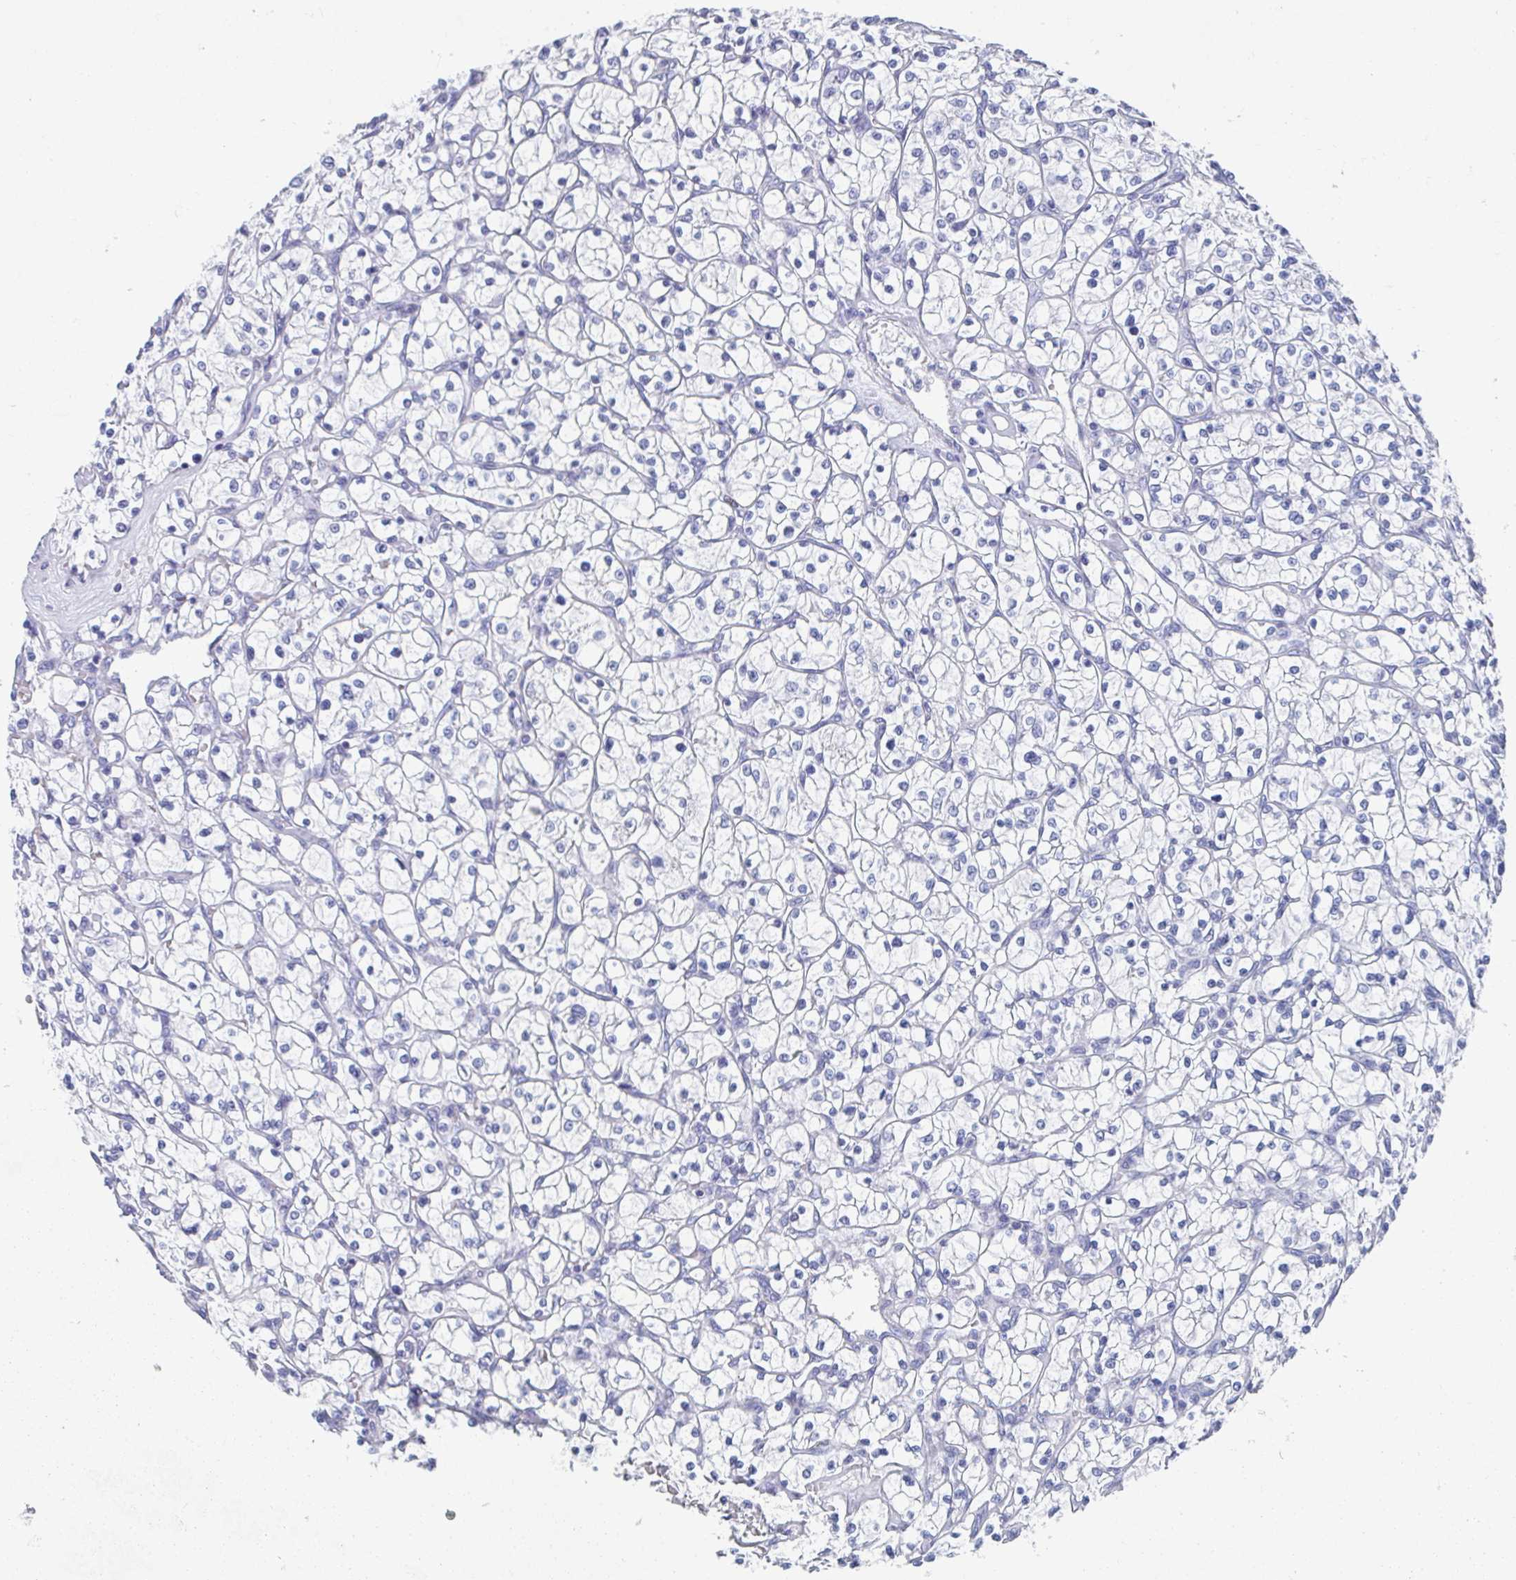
{"staining": {"intensity": "negative", "quantity": "none", "location": "none"}, "tissue": "renal cancer", "cell_type": "Tumor cells", "image_type": "cancer", "snomed": [{"axis": "morphology", "description": "Adenocarcinoma, NOS"}, {"axis": "topography", "description": "Kidney"}], "caption": "Micrograph shows no protein staining in tumor cells of adenocarcinoma (renal) tissue.", "gene": "SHCBP1L", "patient": {"sex": "female", "age": 64}}